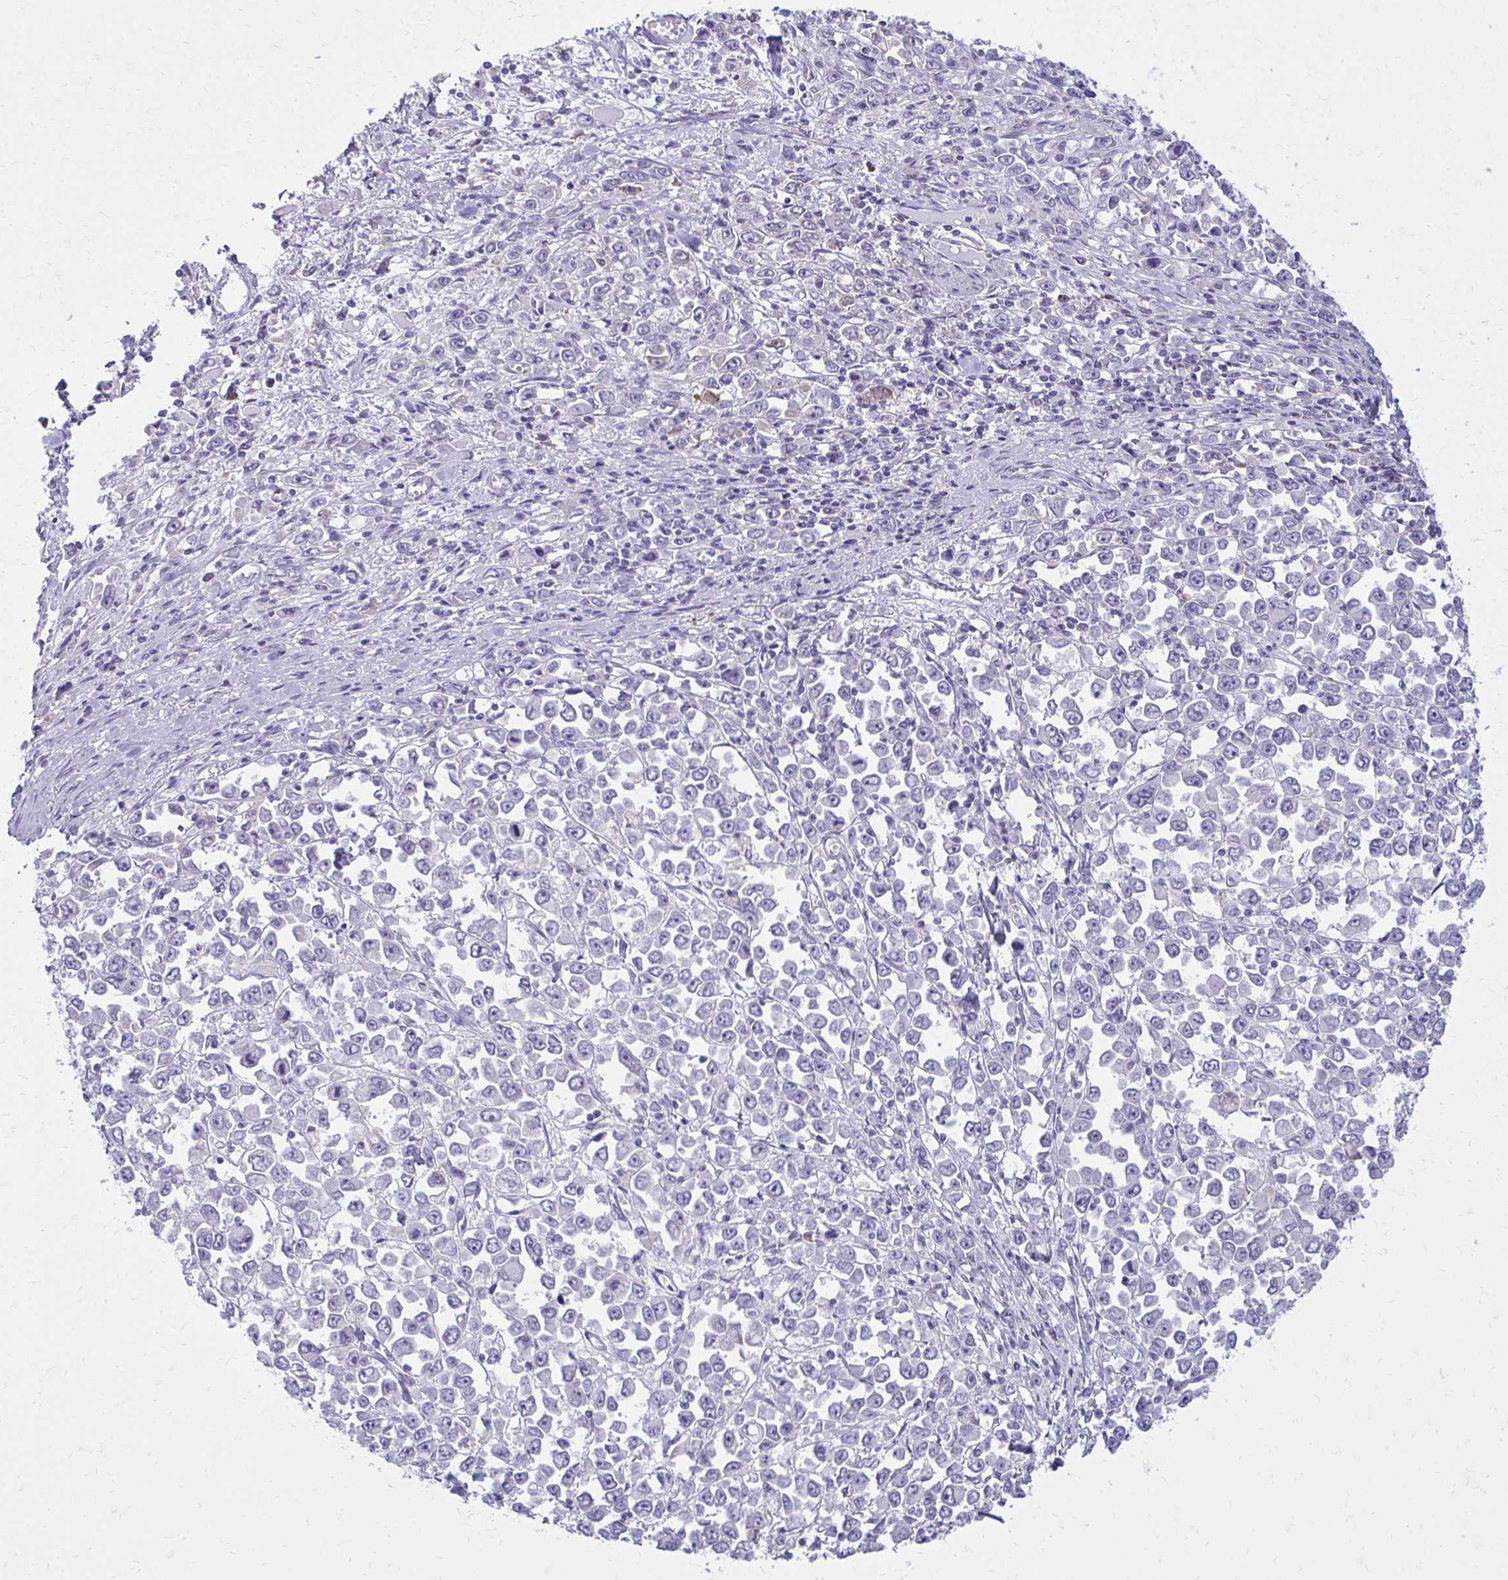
{"staining": {"intensity": "negative", "quantity": "none", "location": "none"}, "tissue": "stomach cancer", "cell_type": "Tumor cells", "image_type": "cancer", "snomed": [{"axis": "morphology", "description": "Adenocarcinoma, NOS"}, {"axis": "topography", "description": "Stomach, upper"}], "caption": "Adenocarcinoma (stomach) stained for a protein using IHC displays no expression tumor cells.", "gene": "PROSER1", "patient": {"sex": "male", "age": 70}}